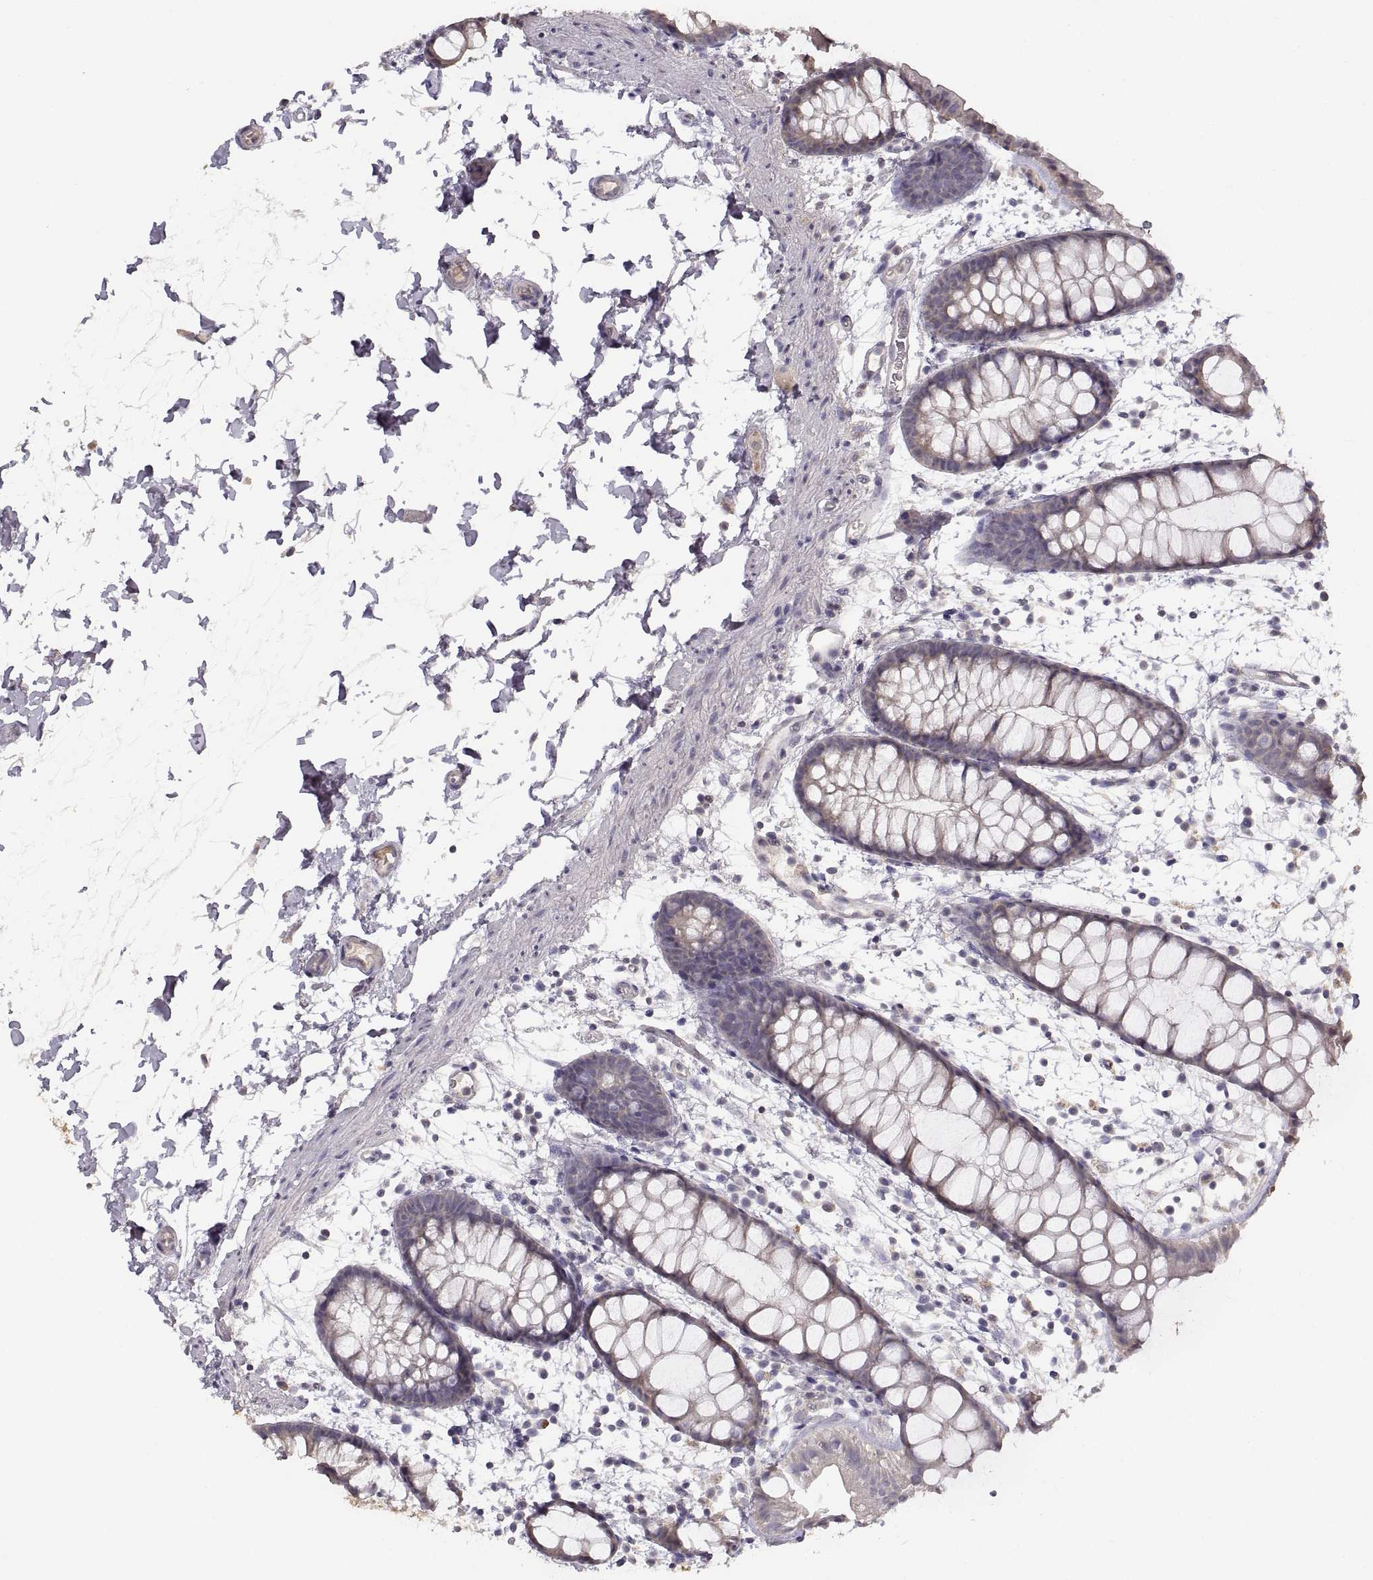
{"staining": {"intensity": "weak", "quantity": "<25%", "location": "cytoplasmic/membranous"}, "tissue": "rectum", "cell_type": "Glandular cells", "image_type": "normal", "snomed": [{"axis": "morphology", "description": "Normal tissue, NOS"}, {"axis": "topography", "description": "Rectum"}], "caption": "This micrograph is of benign rectum stained with IHC to label a protein in brown with the nuclei are counter-stained blue. There is no positivity in glandular cells.", "gene": "NMNAT2", "patient": {"sex": "male", "age": 57}}